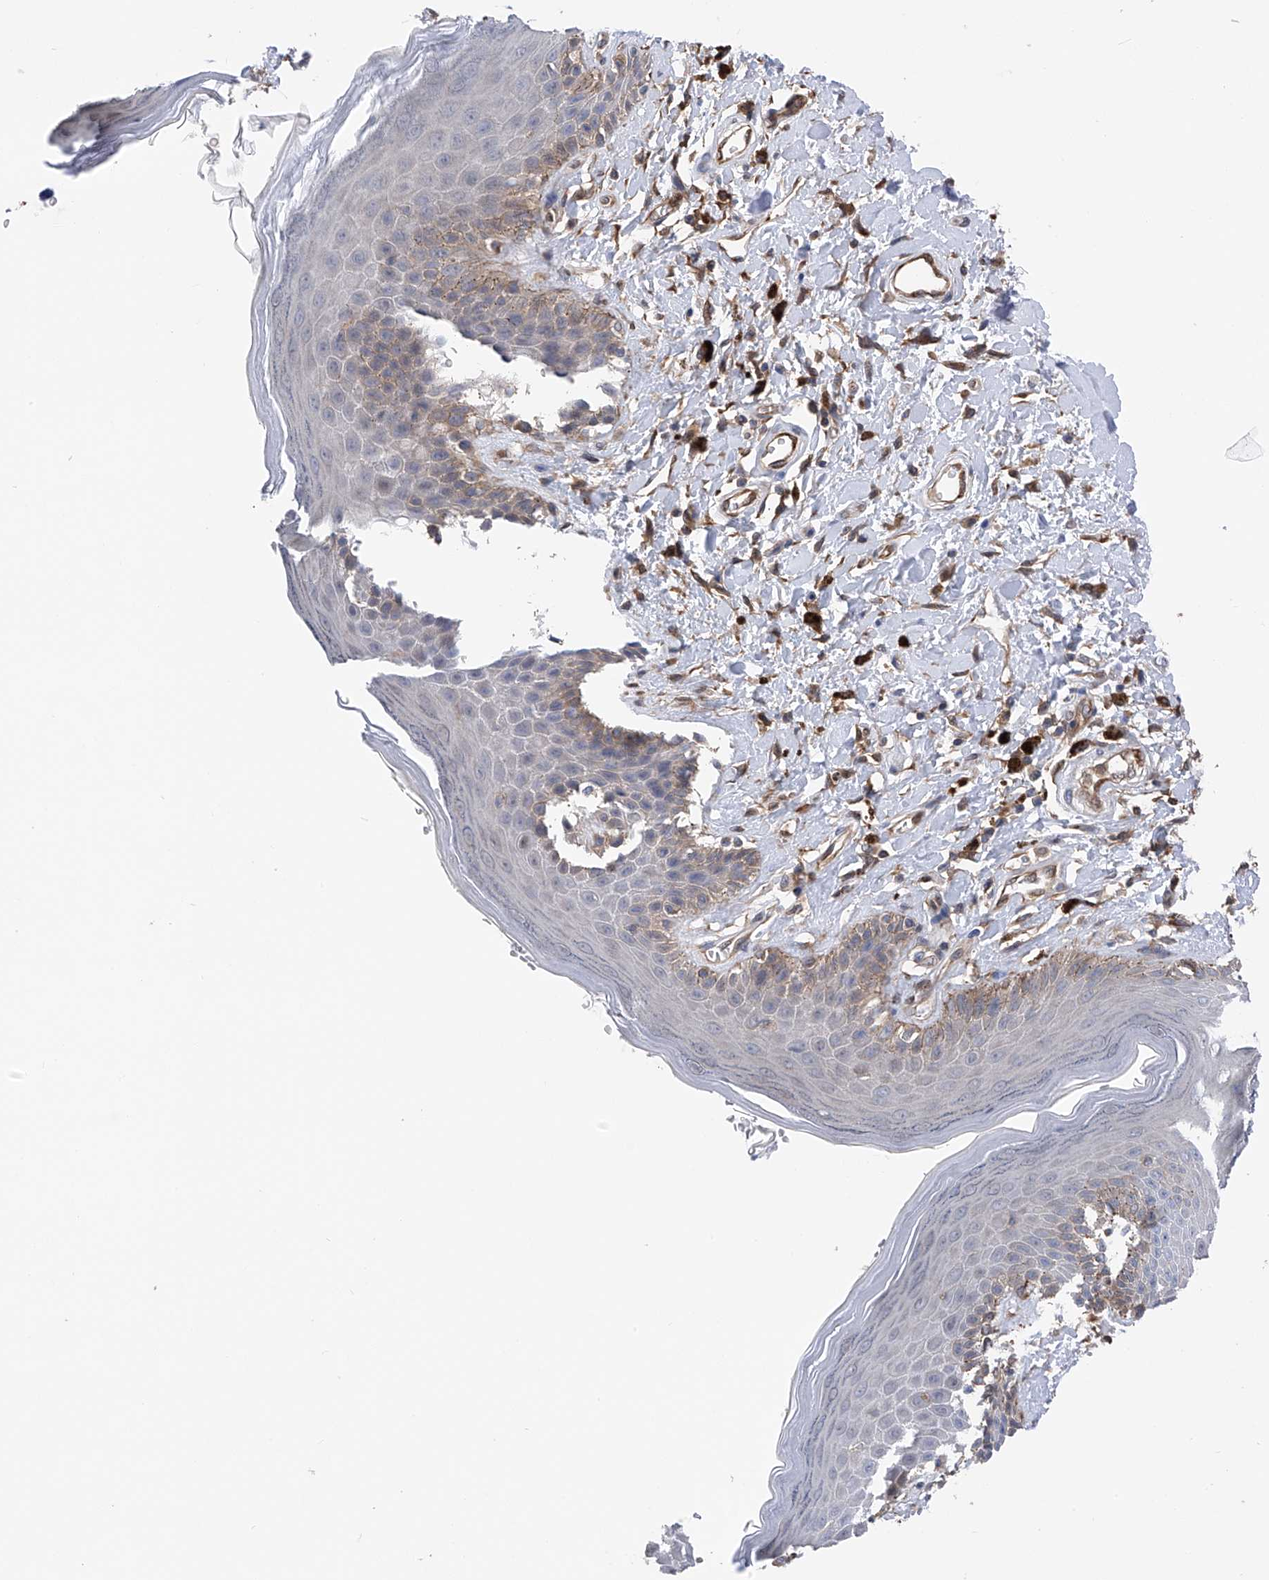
{"staining": {"intensity": "moderate", "quantity": "<25%", "location": "cytoplasmic/membranous"}, "tissue": "skin", "cell_type": "Epidermal cells", "image_type": "normal", "snomed": [{"axis": "morphology", "description": "Normal tissue, NOS"}, {"axis": "topography", "description": "Anal"}], "caption": "Immunohistochemical staining of normal skin shows moderate cytoplasmic/membranous protein positivity in about <25% of epidermal cells. The staining is performed using DAB (3,3'-diaminobenzidine) brown chromogen to label protein expression. The nuclei are counter-stained blue using hematoxylin.", "gene": "CHPF", "patient": {"sex": "female", "age": 78}}